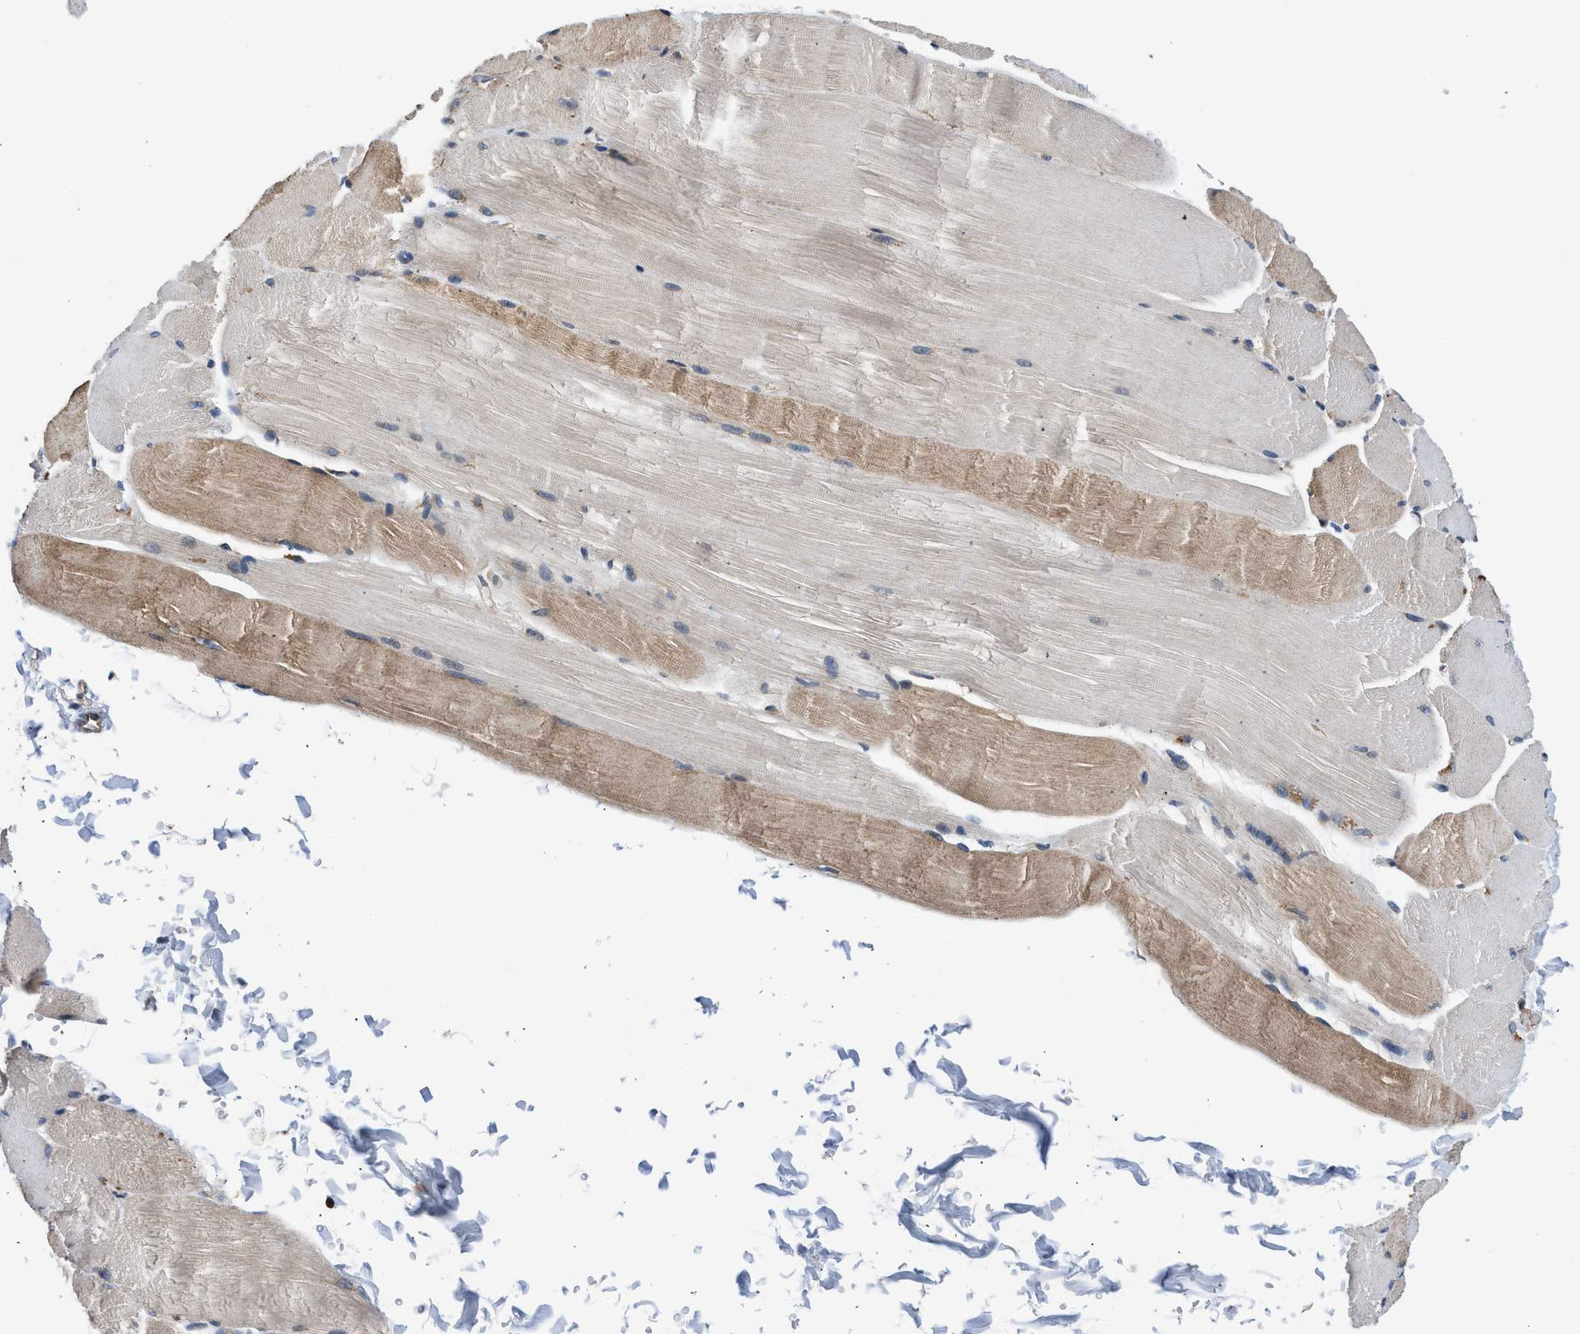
{"staining": {"intensity": "moderate", "quantity": "25%-75%", "location": "cytoplasmic/membranous"}, "tissue": "skeletal muscle", "cell_type": "Myocytes", "image_type": "normal", "snomed": [{"axis": "morphology", "description": "Normal tissue, NOS"}, {"axis": "topography", "description": "Skin"}, {"axis": "topography", "description": "Skeletal muscle"}], "caption": "High-magnification brightfield microscopy of benign skeletal muscle stained with DAB (3,3'-diaminobenzidine) (brown) and counterstained with hematoxylin (blue). myocytes exhibit moderate cytoplasmic/membranous staining is appreciated in approximately25%-75% of cells.", "gene": "PA2G4", "patient": {"sex": "male", "age": 83}}